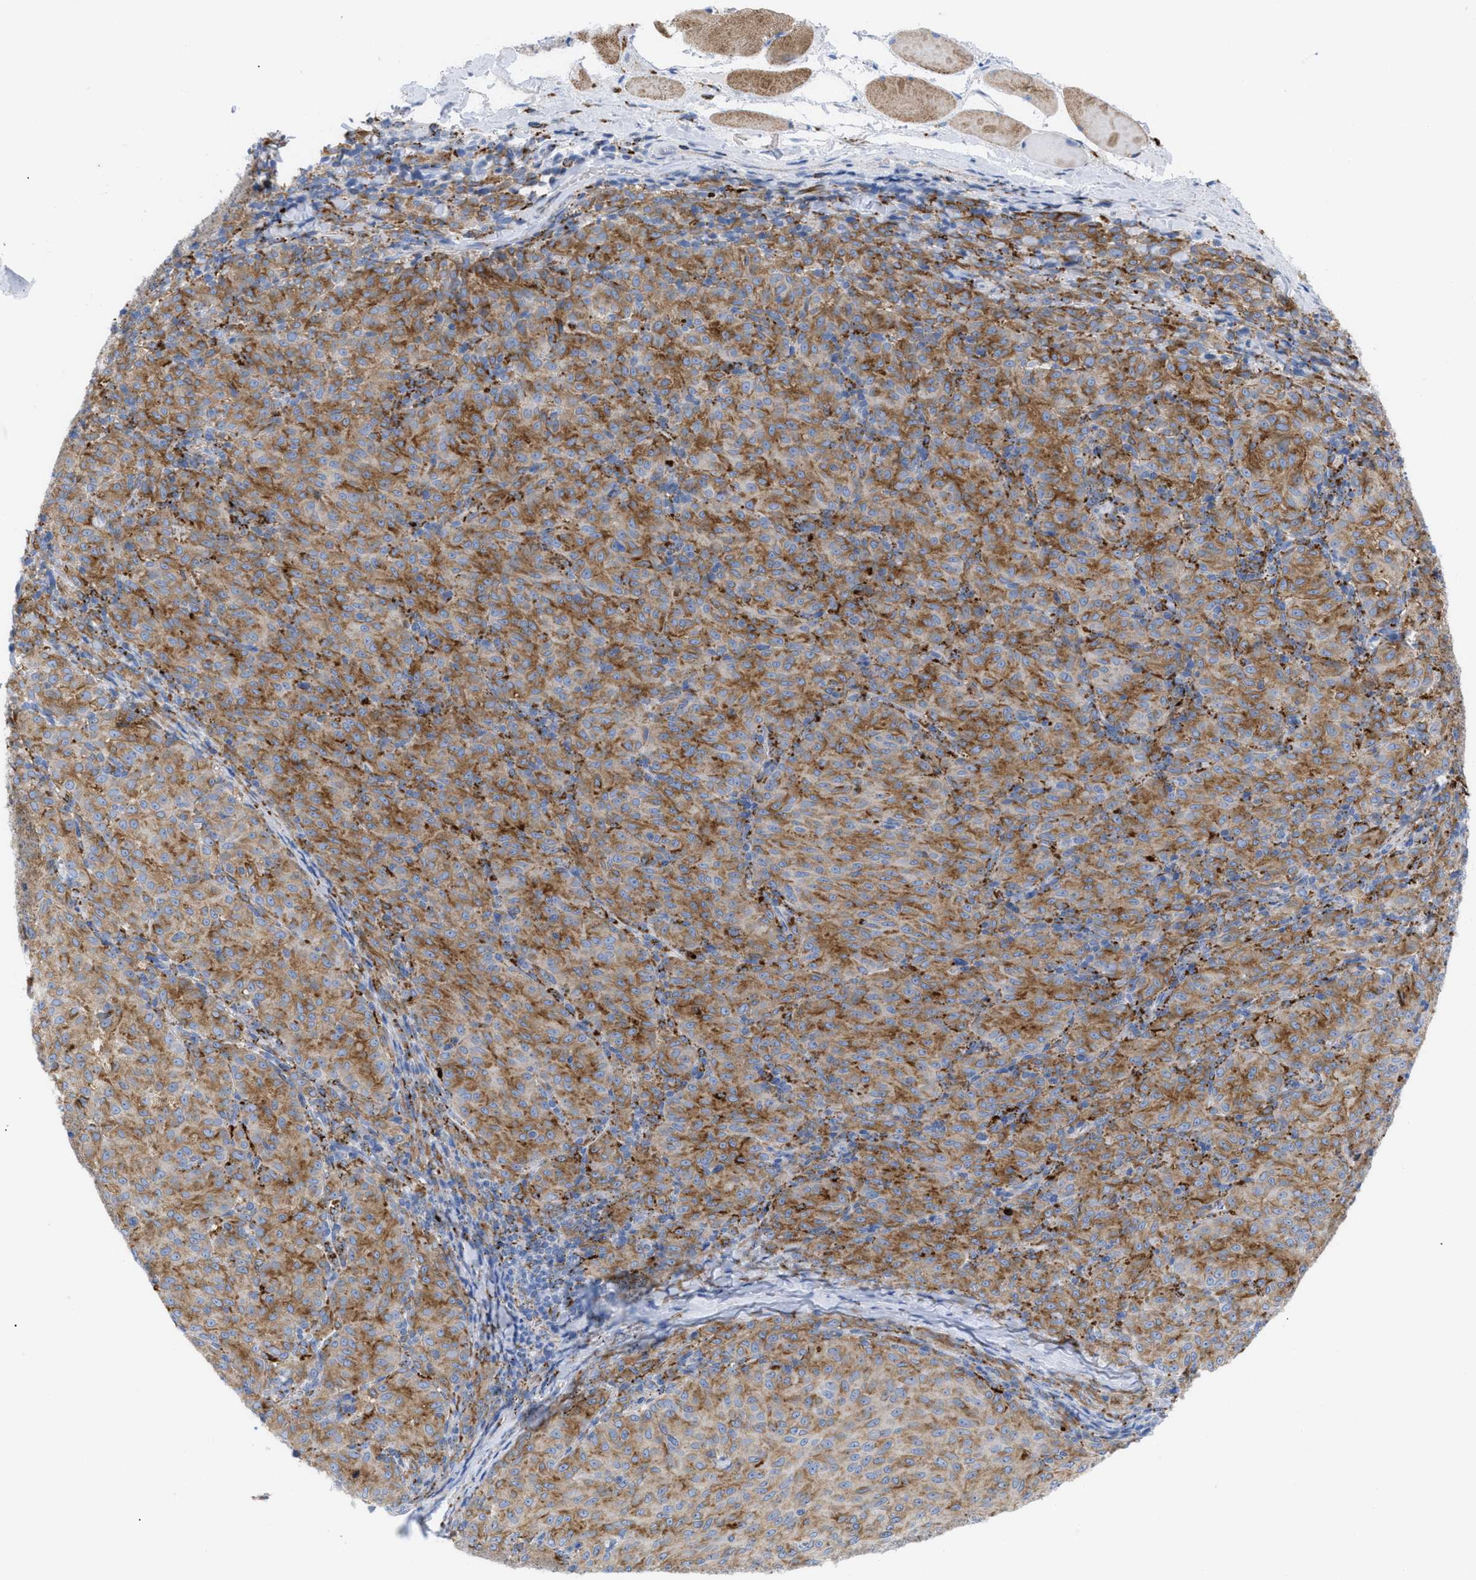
{"staining": {"intensity": "moderate", "quantity": ">75%", "location": "cytoplasmic/membranous"}, "tissue": "melanoma", "cell_type": "Tumor cells", "image_type": "cancer", "snomed": [{"axis": "morphology", "description": "Malignant melanoma, NOS"}, {"axis": "topography", "description": "Skin"}], "caption": "Malignant melanoma was stained to show a protein in brown. There is medium levels of moderate cytoplasmic/membranous staining in approximately >75% of tumor cells. Nuclei are stained in blue.", "gene": "DRAM2", "patient": {"sex": "female", "age": 72}}